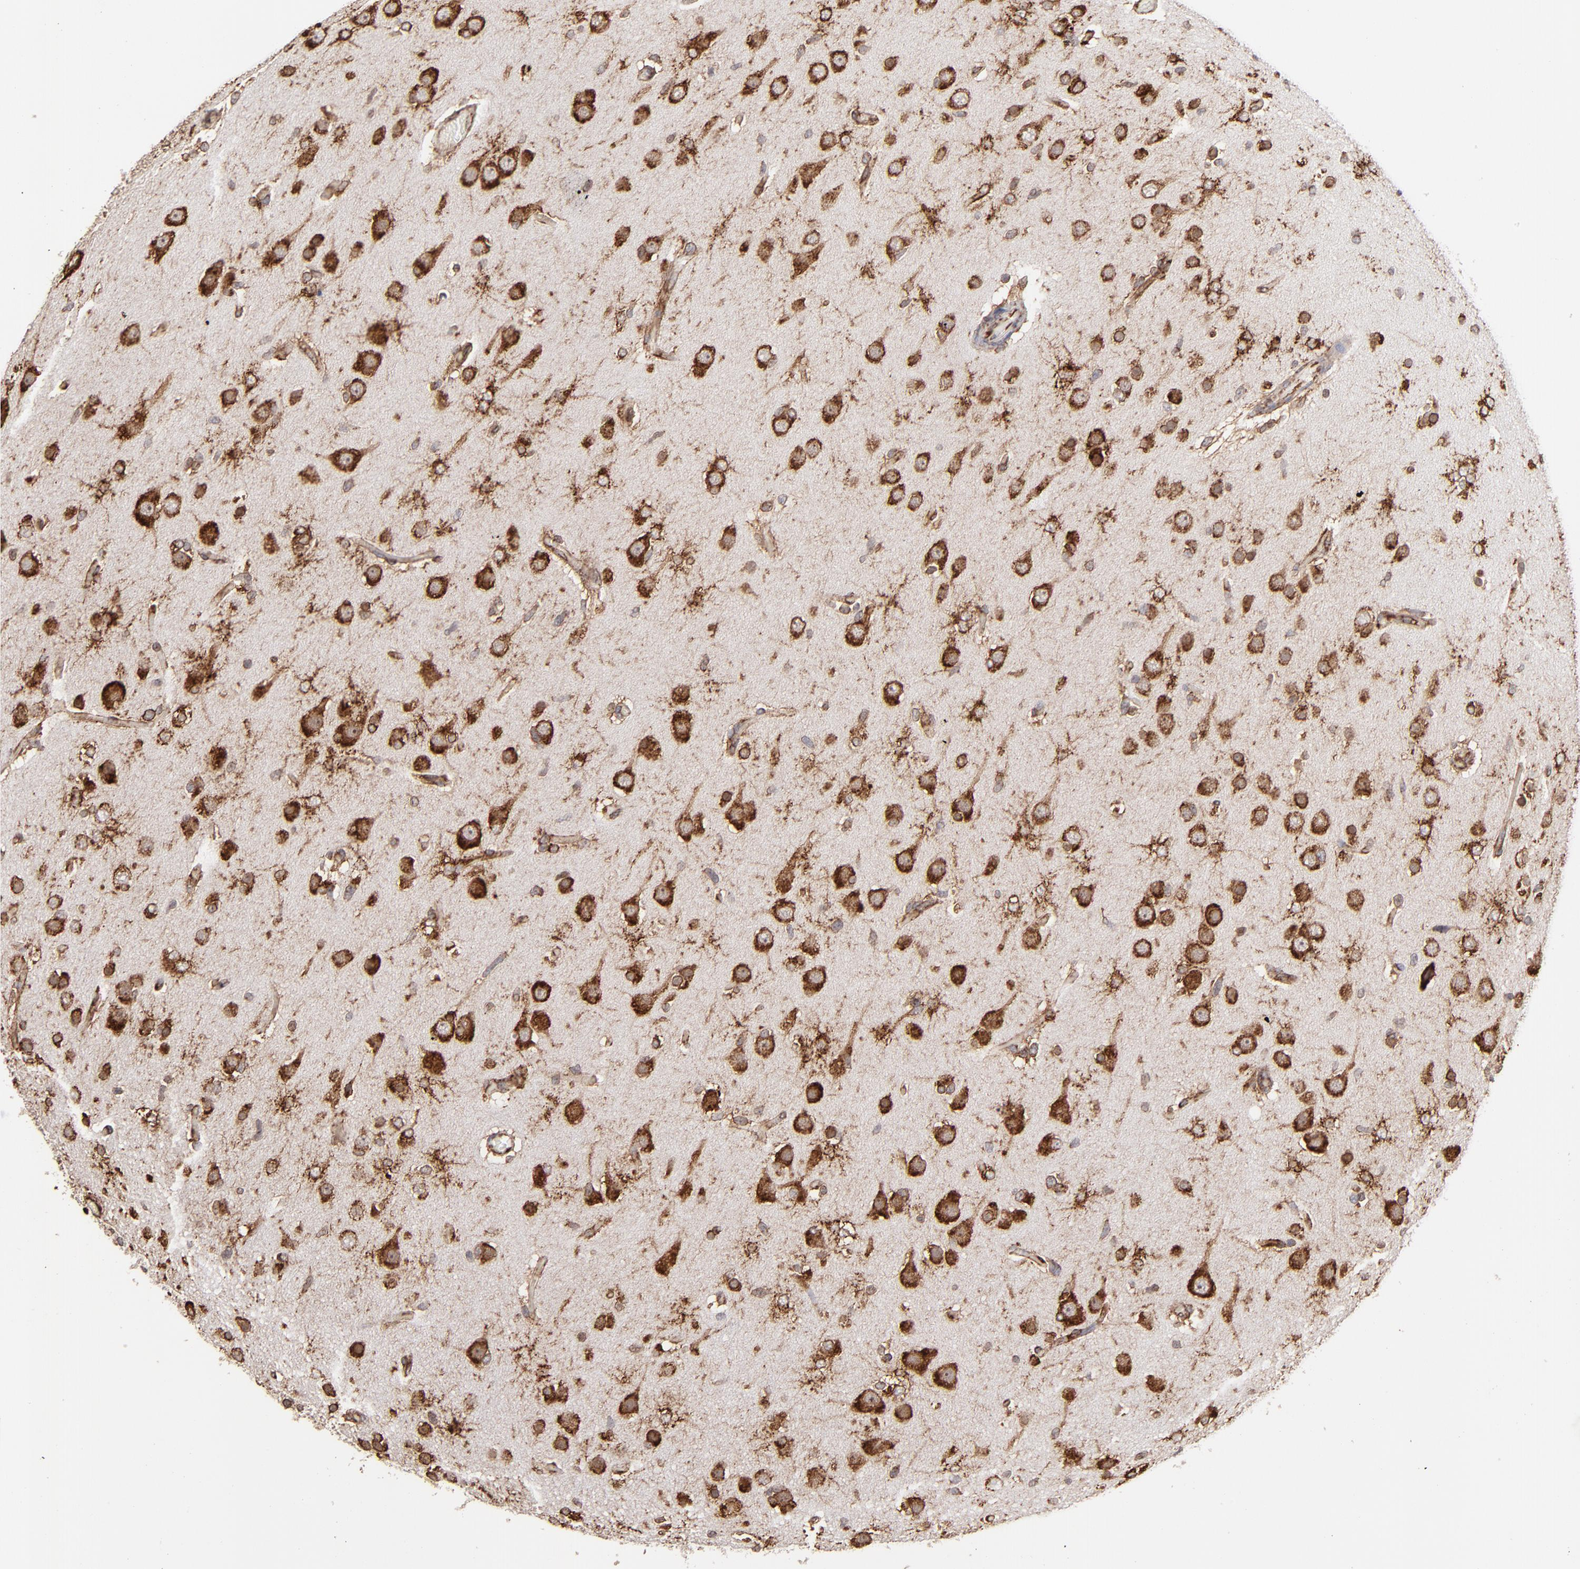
{"staining": {"intensity": "strong", "quantity": ">75%", "location": "cytoplasmic/membranous"}, "tissue": "glioma", "cell_type": "Tumor cells", "image_type": "cancer", "snomed": [{"axis": "morphology", "description": "Glioma, malignant, High grade"}, {"axis": "topography", "description": "Brain"}], "caption": "Strong cytoplasmic/membranous protein staining is present in about >75% of tumor cells in glioma.", "gene": "KTN1", "patient": {"sex": "male", "age": 33}}